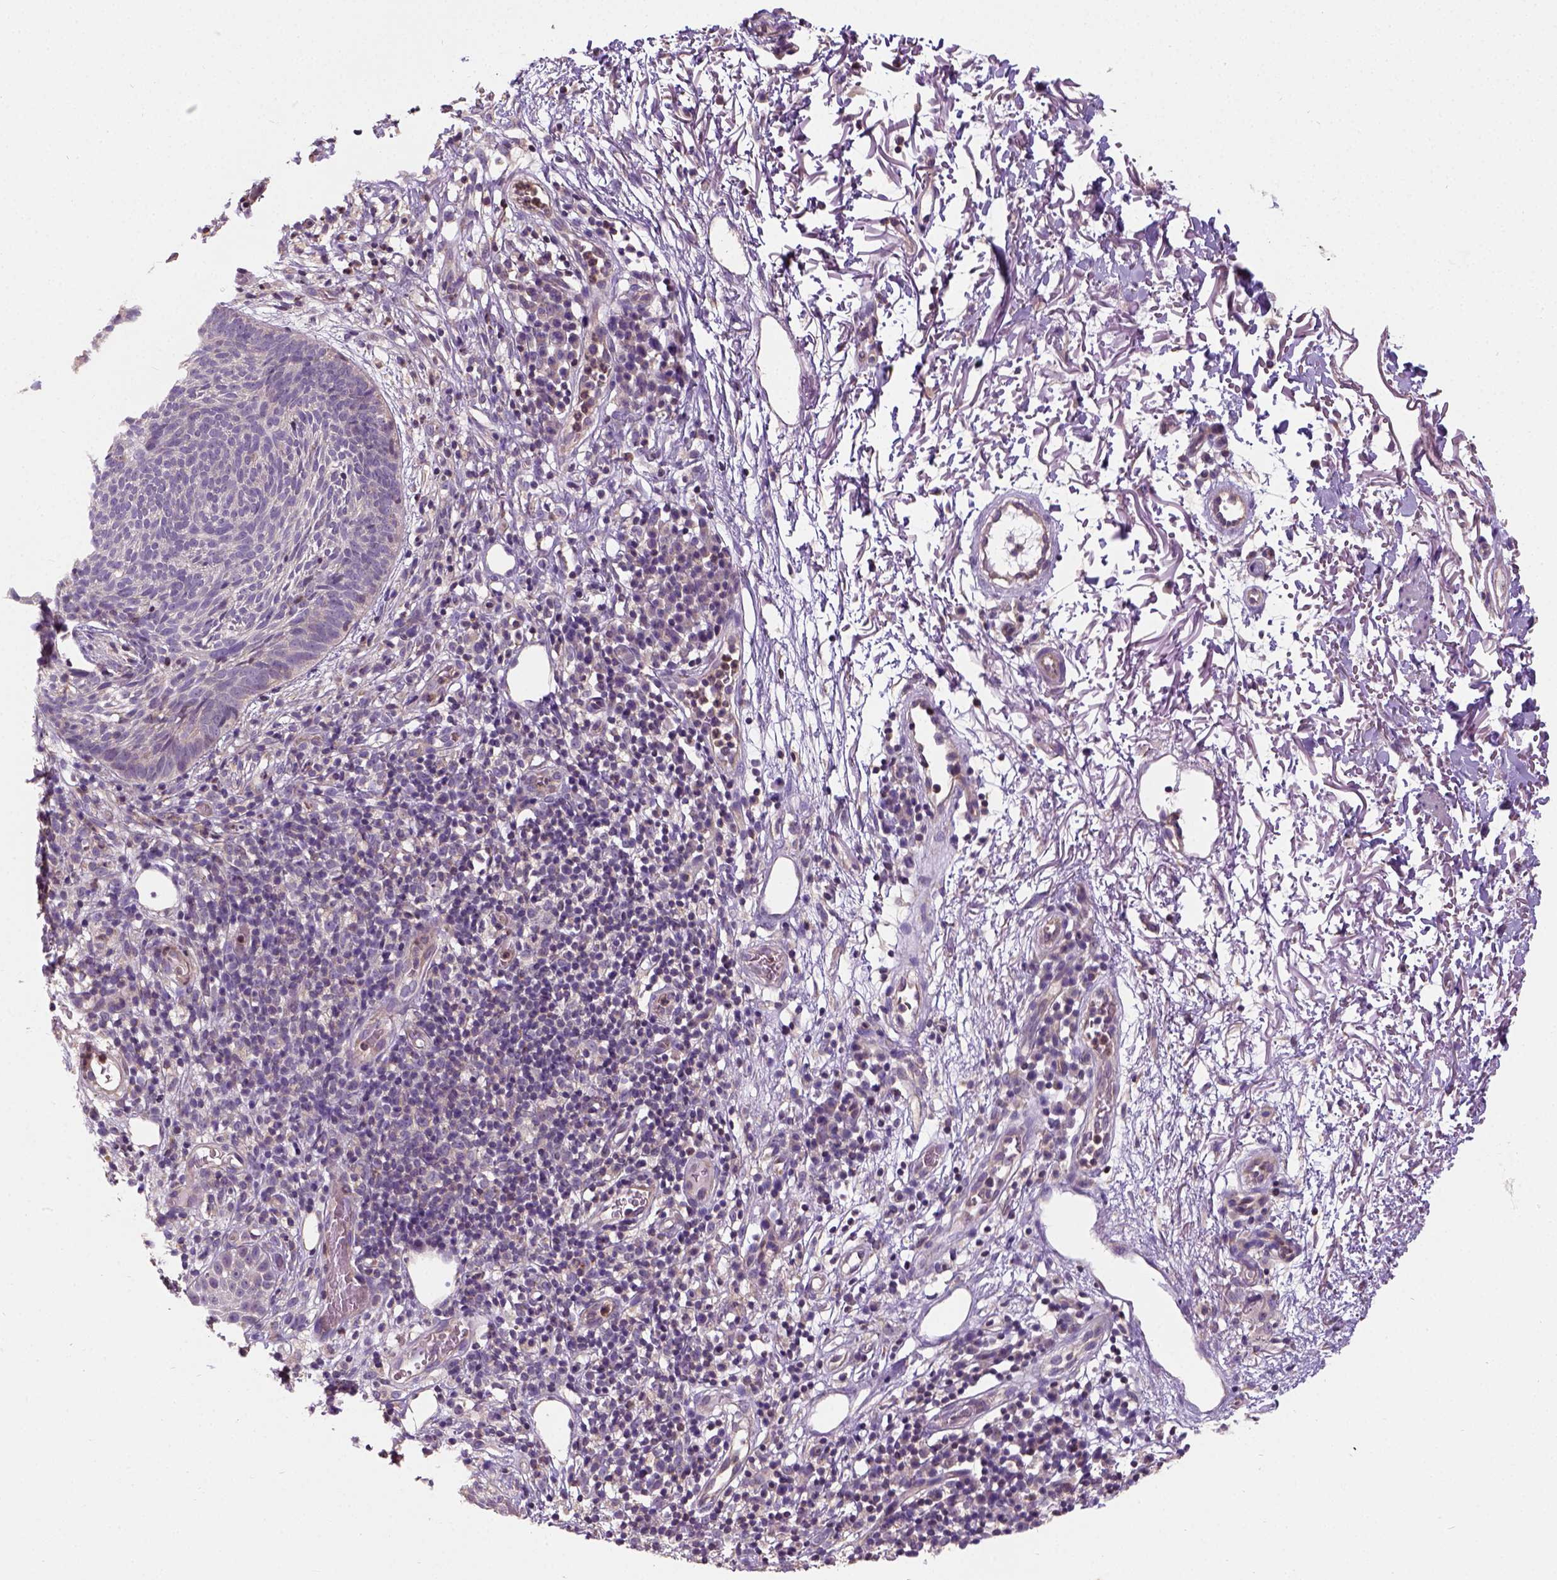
{"staining": {"intensity": "weak", "quantity": "25%-75%", "location": "cytoplasmic/membranous"}, "tissue": "skin cancer", "cell_type": "Tumor cells", "image_type": "cancer", "snomed": [{"axis": "morphology", "description": "Normal tissue, NOS"}, {"axis": "morphology", "description": "Basal cell carcinoma"}, {"axis": "topography", "description": "Skin"}], "caption": "IHC (DAB (3,3'-diaminobenzidine)) staining of human basal cell carcinoma (skin) displays weak cytoplasmic/membranous protein positivity in about 25%-75% of tumor cells. The staining was performed using DAB (3,3'-diaminobenzidine), with brown indicating positive protein expression. Nuclei are stained blue with hematoxylin.", "gene": "CRACR2A", "patient": {"sex": "male", "age": 68}}